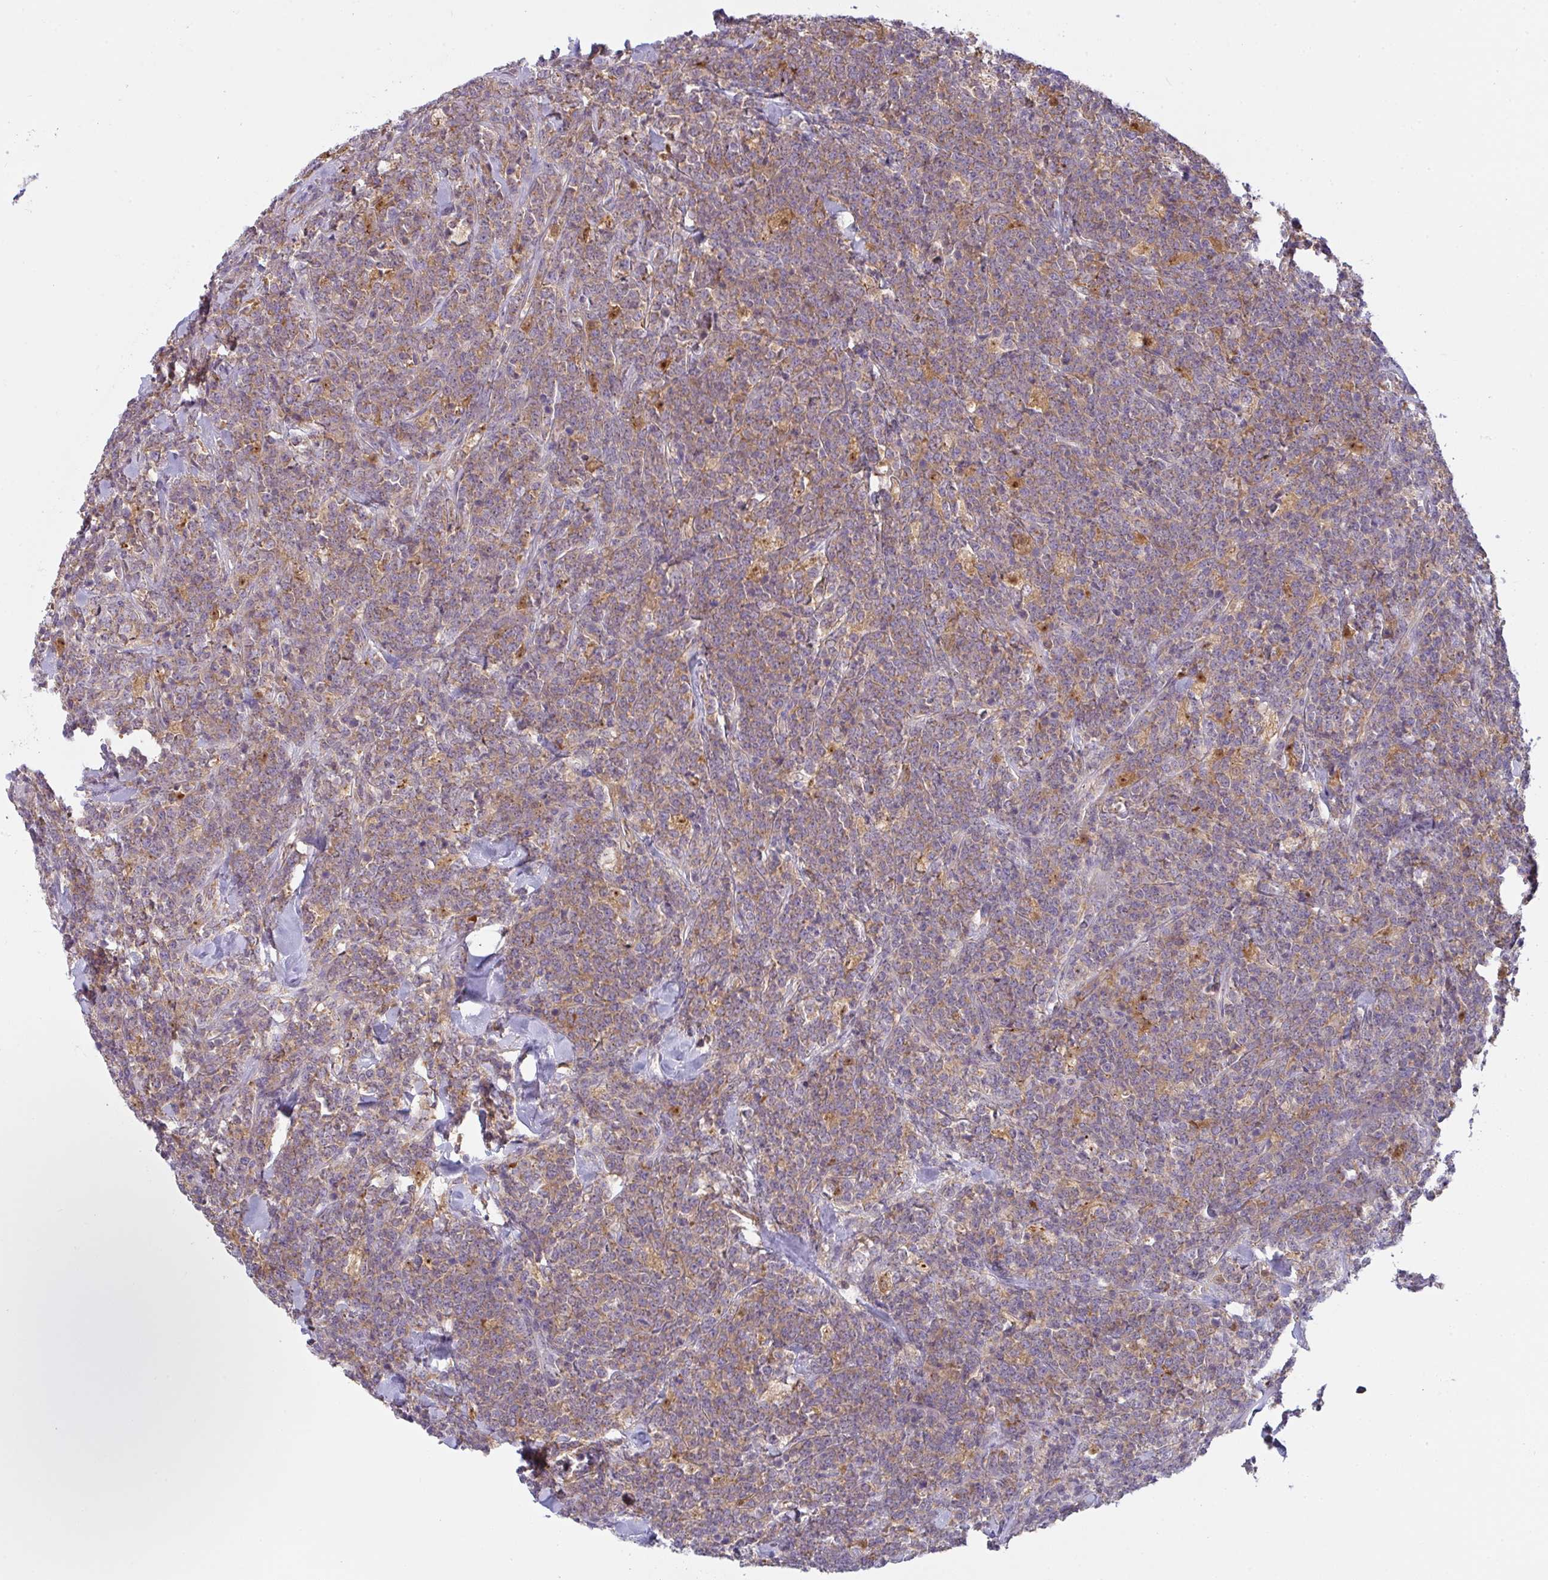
{"staining": {"intensity": "weak", "quantity": "25%-75%", "location": "cytoplasmic/membranous"}, "tissue": "lymphoma", "cell_type": "Tumor cells", "image_type": "cancer", "snomed": [{"axis": "morphology", "description": "Malignant lymphoma, non-Hodgkin's type, High grade"}, {"axis": "topography", "description": "Small intestine"}, {"axis": "topography", "description": "Colon"}], "caption": "About 25%-75% of tumor cells in lymphoma reveal weak cytoplasmic/membranous protein expression as visualized by brown immunohistochemical staining.", "gene": "SNX5", "patient": {"sex": "male", "age": 8}}